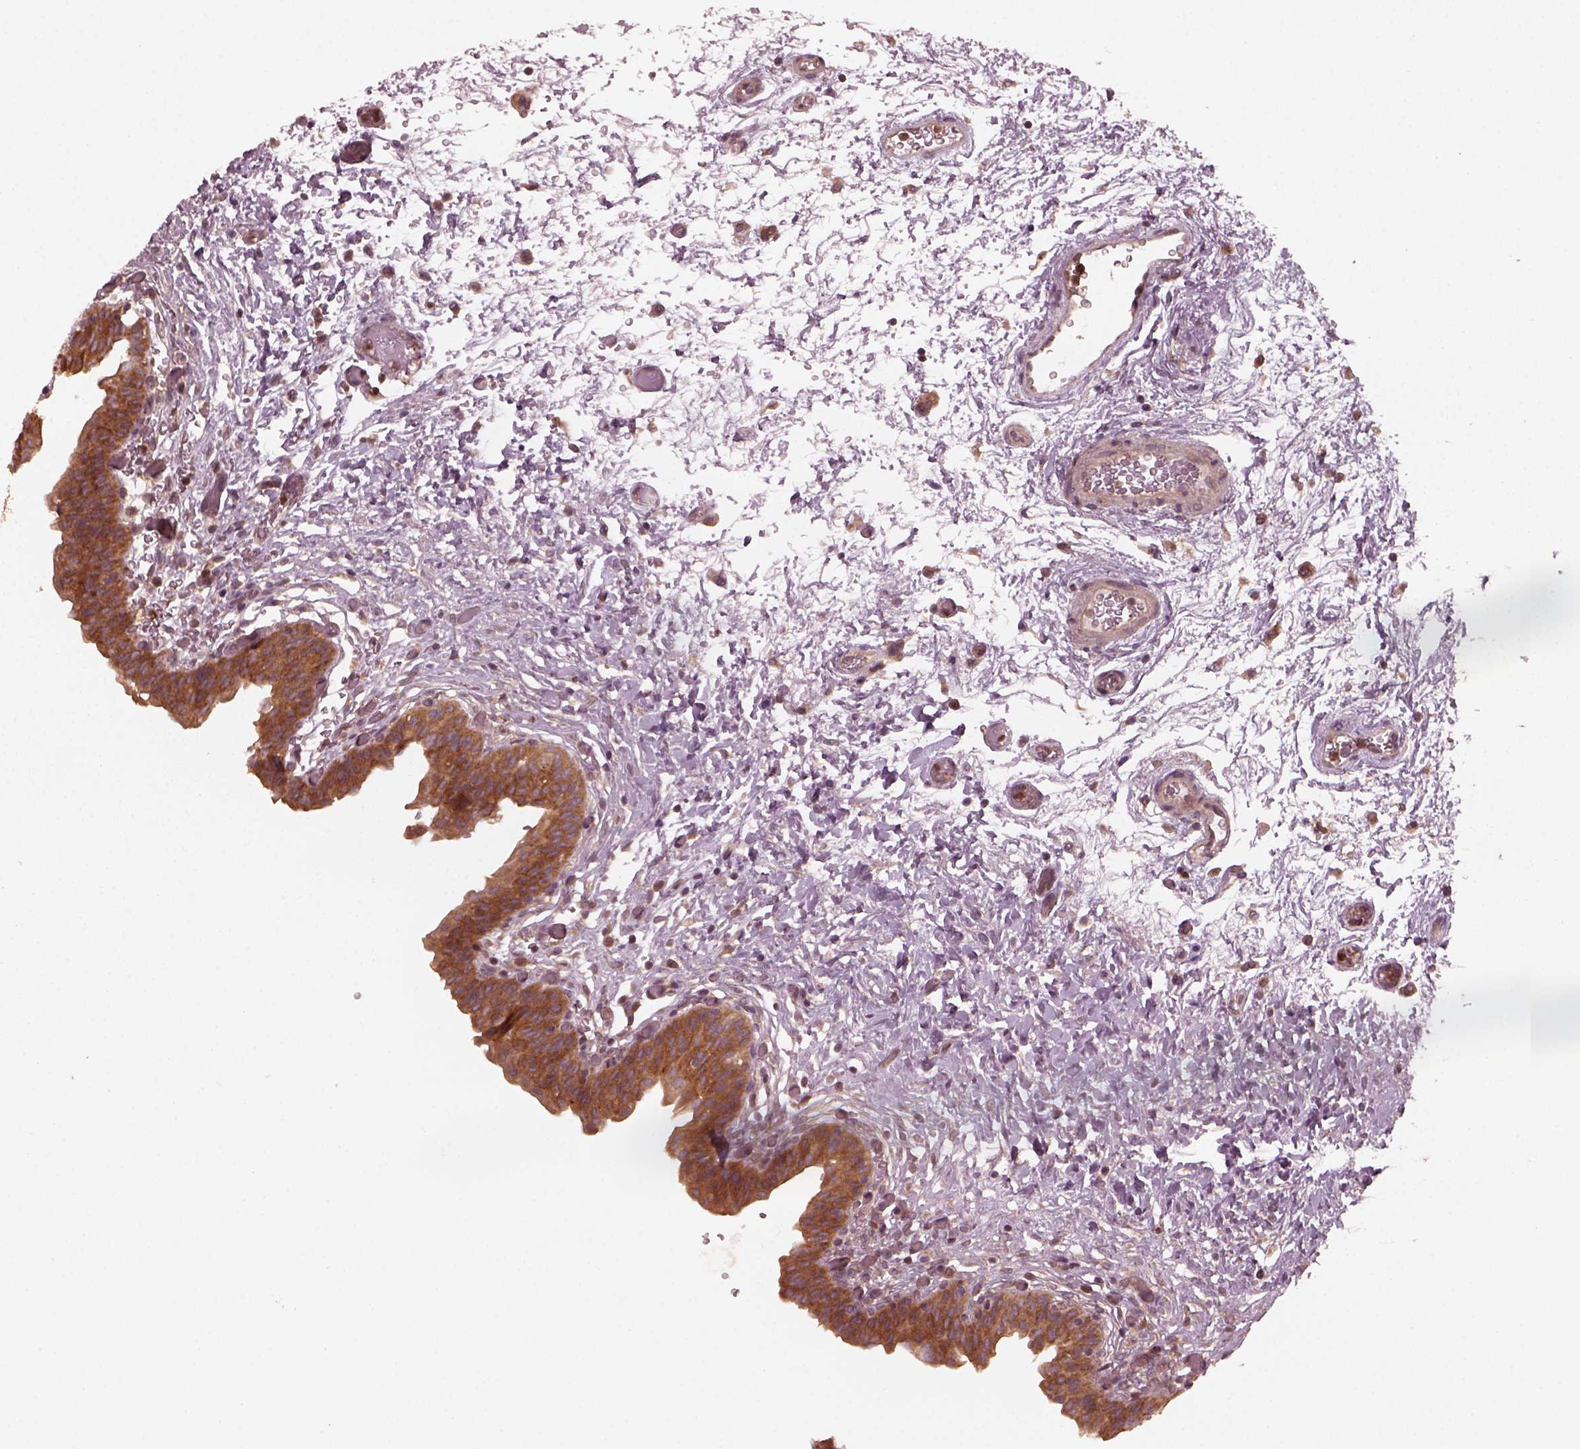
{"staining": {"intensity": "moderate", "quantity": ">75%", "location": "cytoplasmic/membranous"}, "tissue": "urinary bladder", "cell_type": "Urothelial cells", "image_type": "normal", "snomed": [{"axis": "morphology", "description": "Normal tissue, NOS"}, {"axis": "topography", "description": "Urinary bladder"}], "caption": "Immunohistochemistry of unremarkable human urinary bladder exhibits medium levels of moderate cytoplasmic/membranous positivity in approximately >75% of urothelial cells. The staining was performed using DAB, with brown indicating positive protein expression. Nuclei are stained blue with hematoxylin.", "gene": "FAF2", "patient": {"sex": "male", "age": 69}}